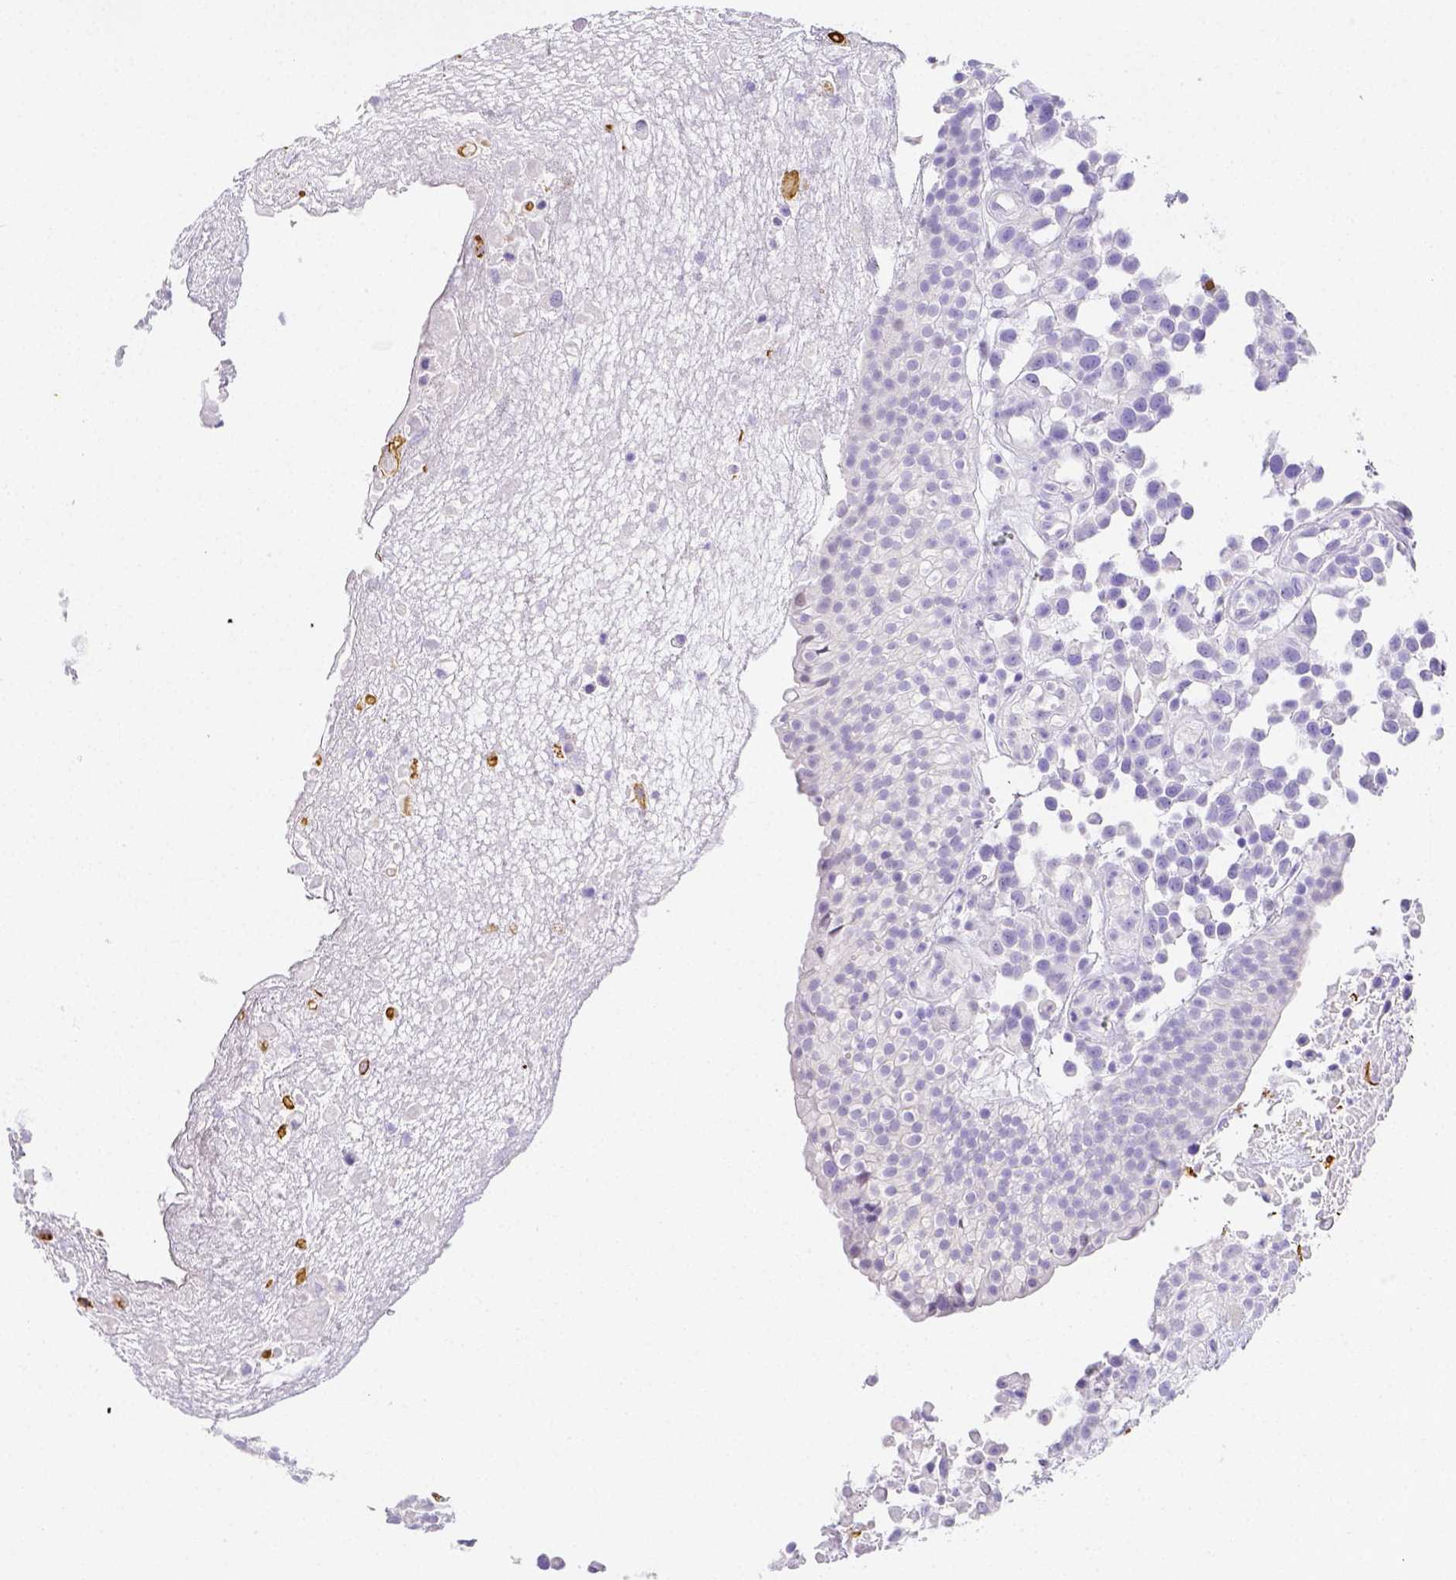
{"staining": {"intensity": "negative", "quantity": "none", "location": "none"}, "tissue": "urothelial cancer", "cell_type": "Tumor cells", "image_type": "cancer", "snomed": [{"axis": "morphology", "description": "Urothelial carcinoma, High grade"}, {"axis": "topography", "description": "Urinary bladder"}], "caption": "The immunohistochemistry (IHC) micrograph has no significant staining in tumor cells of urothelial carcinoma (high-grade) tissue. (Immunohistochemistry, brightfield microscopy, high magnification).", "gene": "ARHGAP36", "patient": {"sex": "male", "age": 56}}